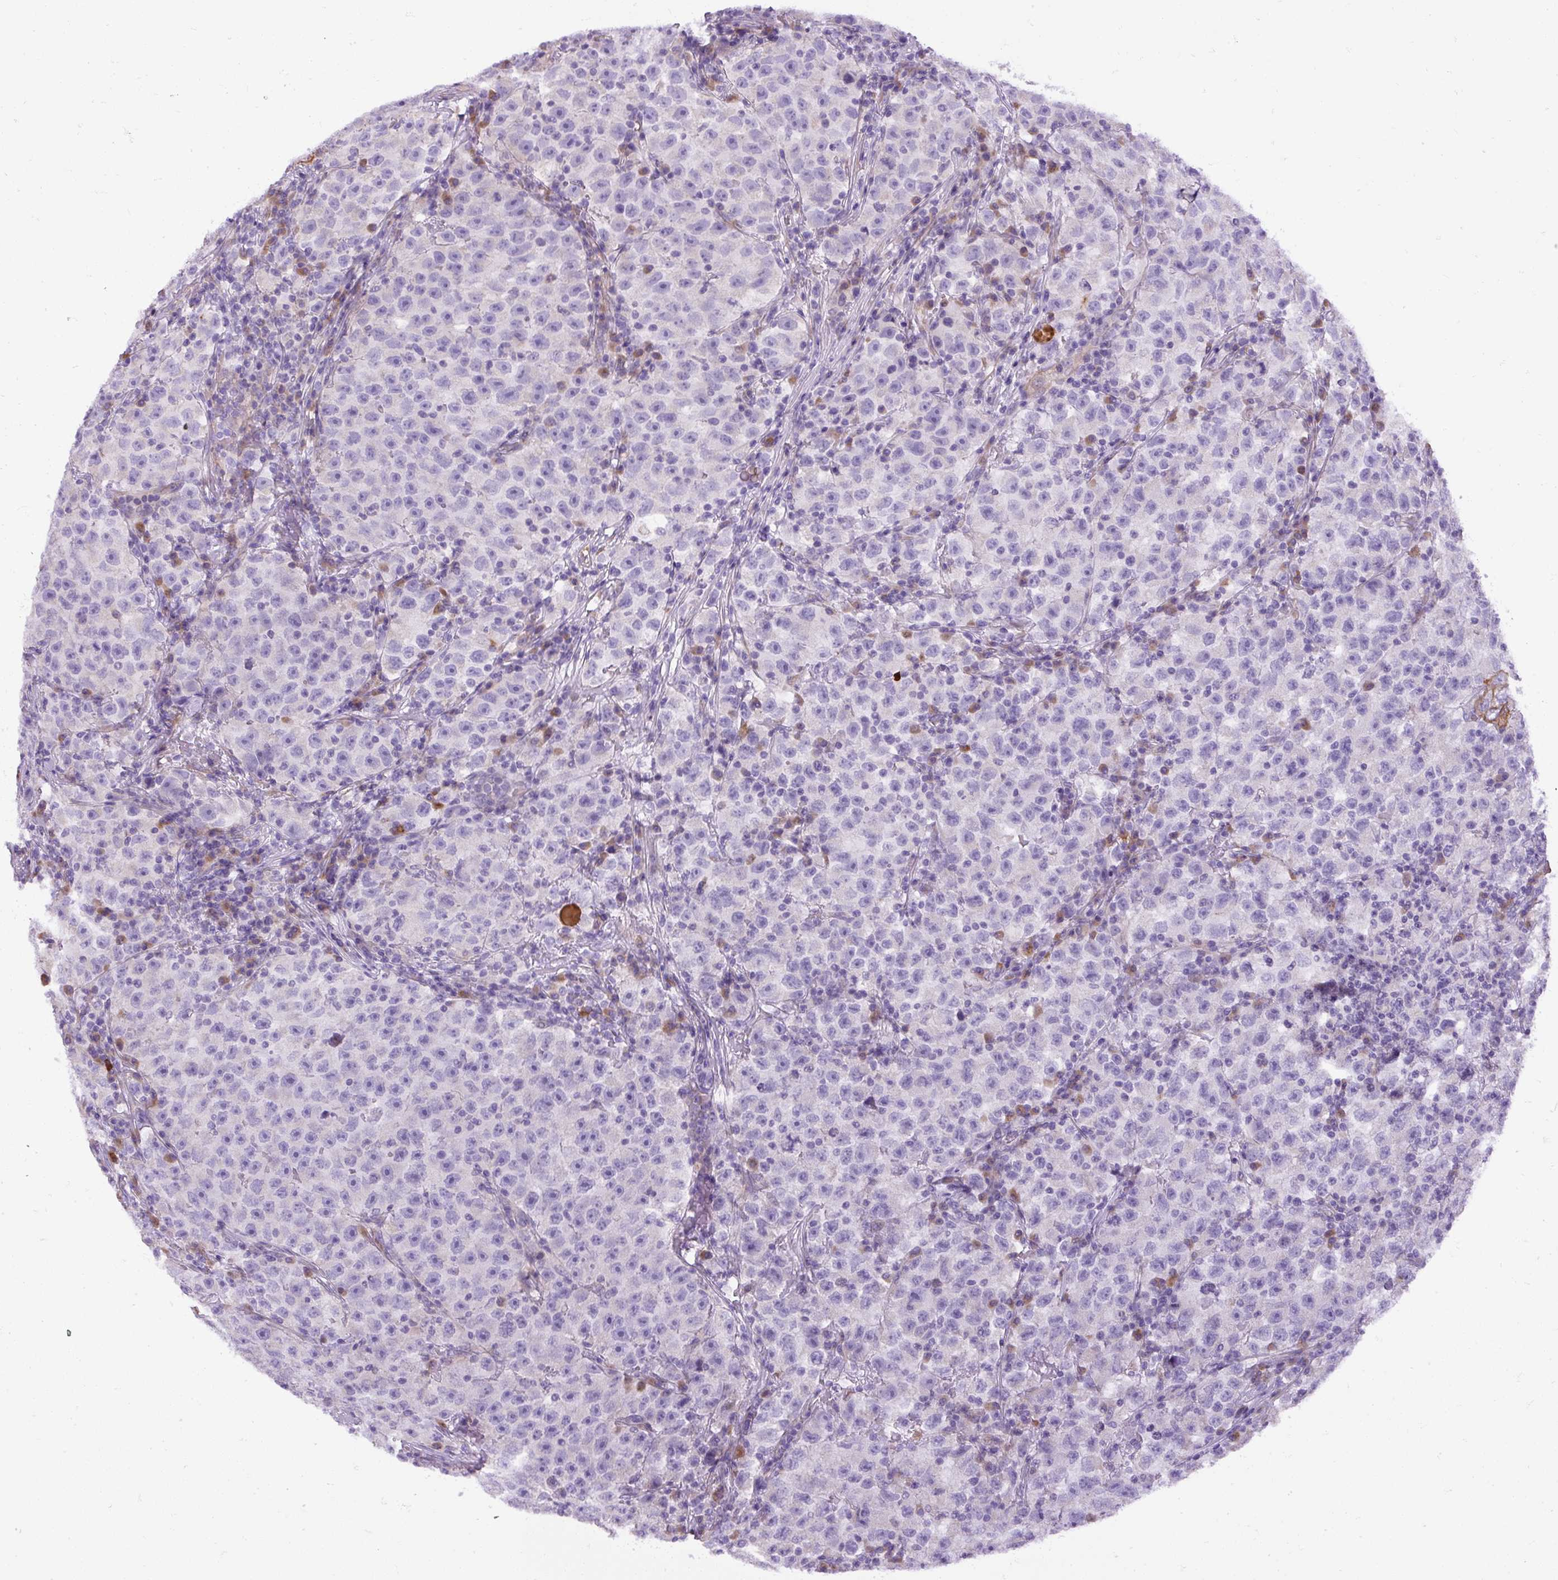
{"staining": {"intensity": "negative", "quantity": "none", "location": "none"}, "tissue": "testis cancer", "cell_type": "Tumor cells", "image_type": "cancer", "snomed": [{"axis": "morphology", "description": "Seminoma, NOS"}, {"axis": "topography", "description": "Testis"}], "caption": "High magnification brightfield microscopy of testis cancer (seminoma) stained with DAB (brown) and counterstained with hematoxylin (blue): tumor cells show no significant positivity.", "gene": "FAM149A", "patient": {"sex": "male", "age": 22}}